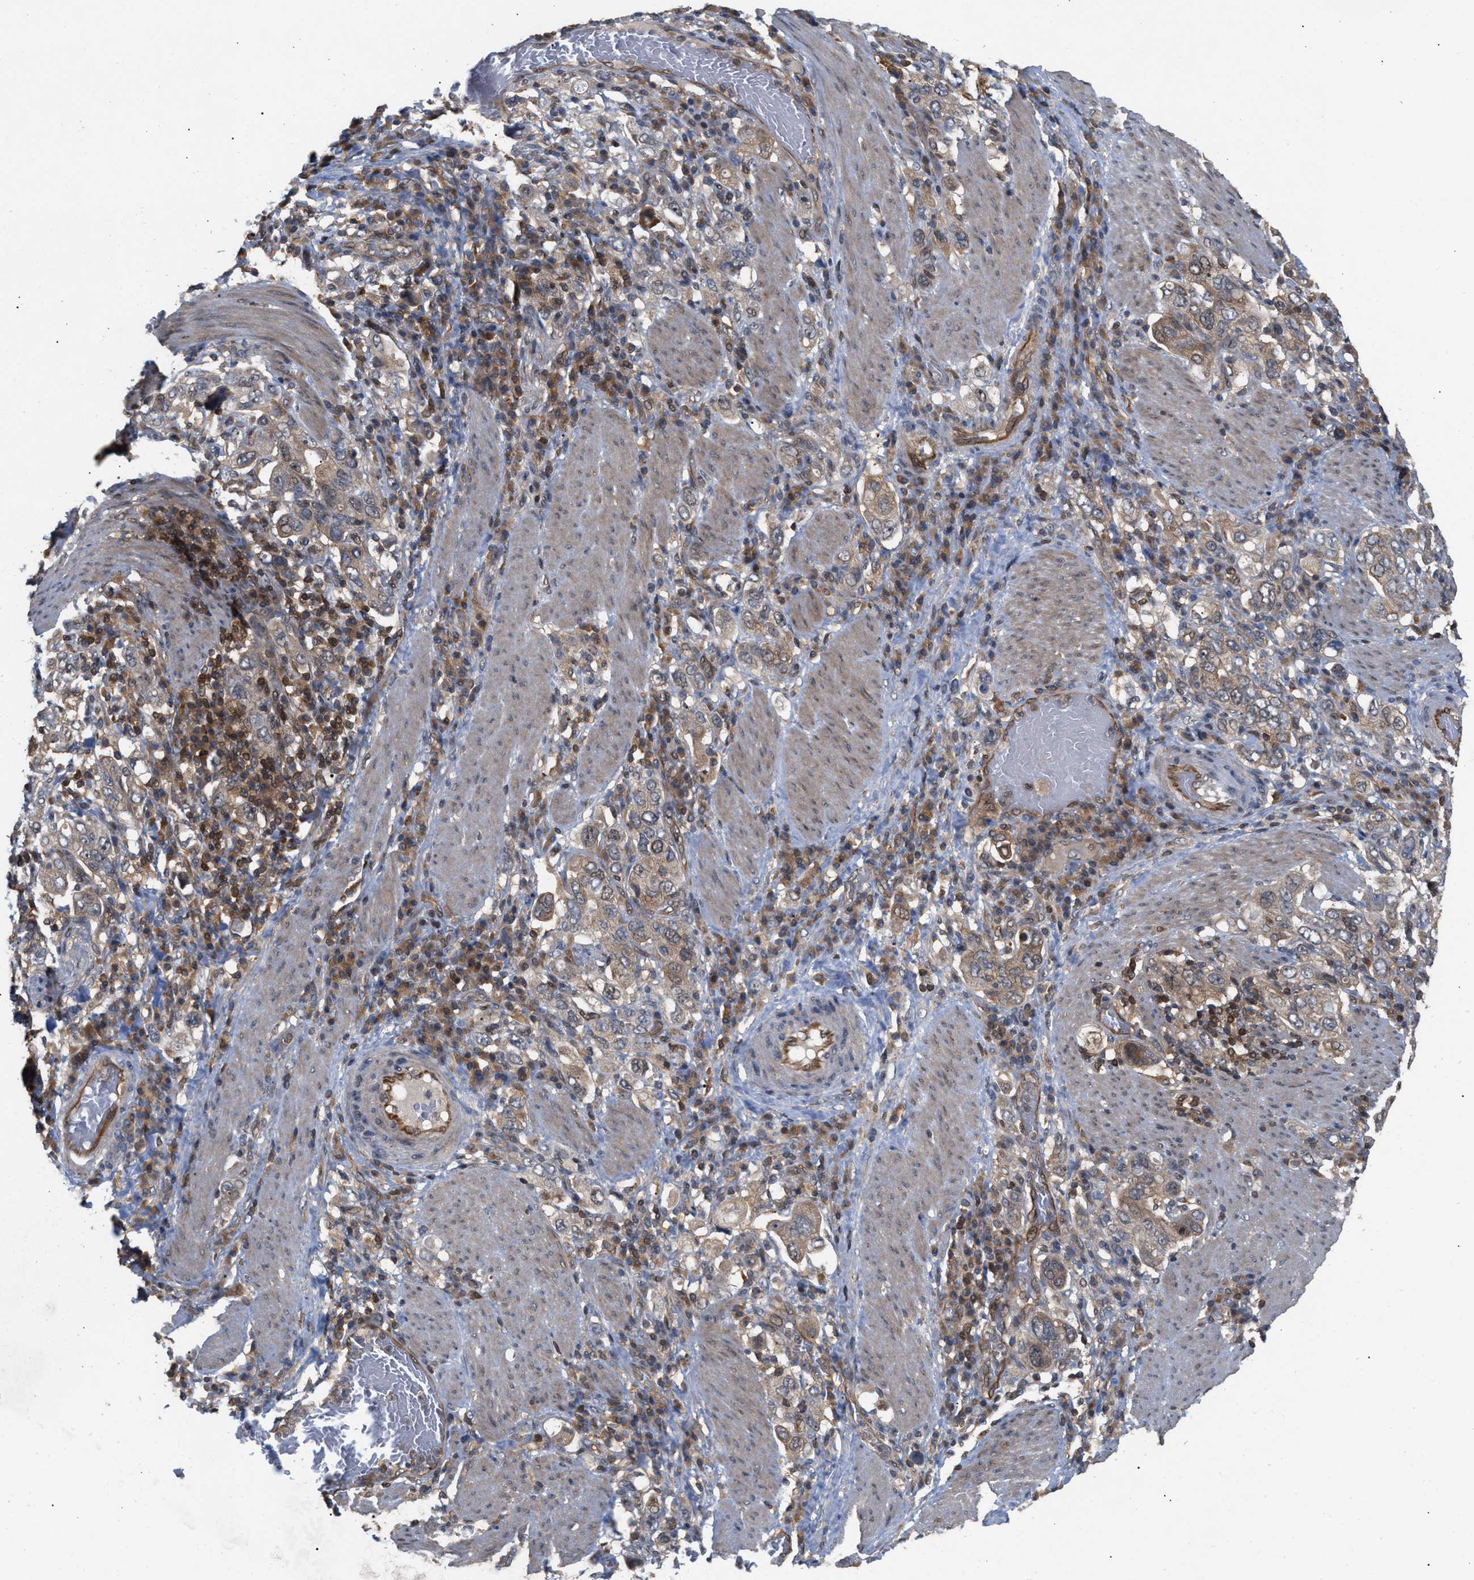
{"staining": {"intensity": "moderate", "quantity": "25%-75%", "location": "cytoplasmic/membranous"}, "tissue": "stomach cancer", "cell_type": "Tumor cells", "image_type": "cancer", "snomed": [{"axis": "morphology", "description": "Adenocarcinoma, NOS"}, {"axis": "topography", "description": "Stomach, upper"}], "caption": "Immunohistochemical staining of human stomach cancer (adenocarcinoma) displays moderate cytoplasmic/membranous protein positivity in about 25%-75% of tumor cells.", "gene": "GLOD4", "patient": {"sex": "male", "age": 62}}